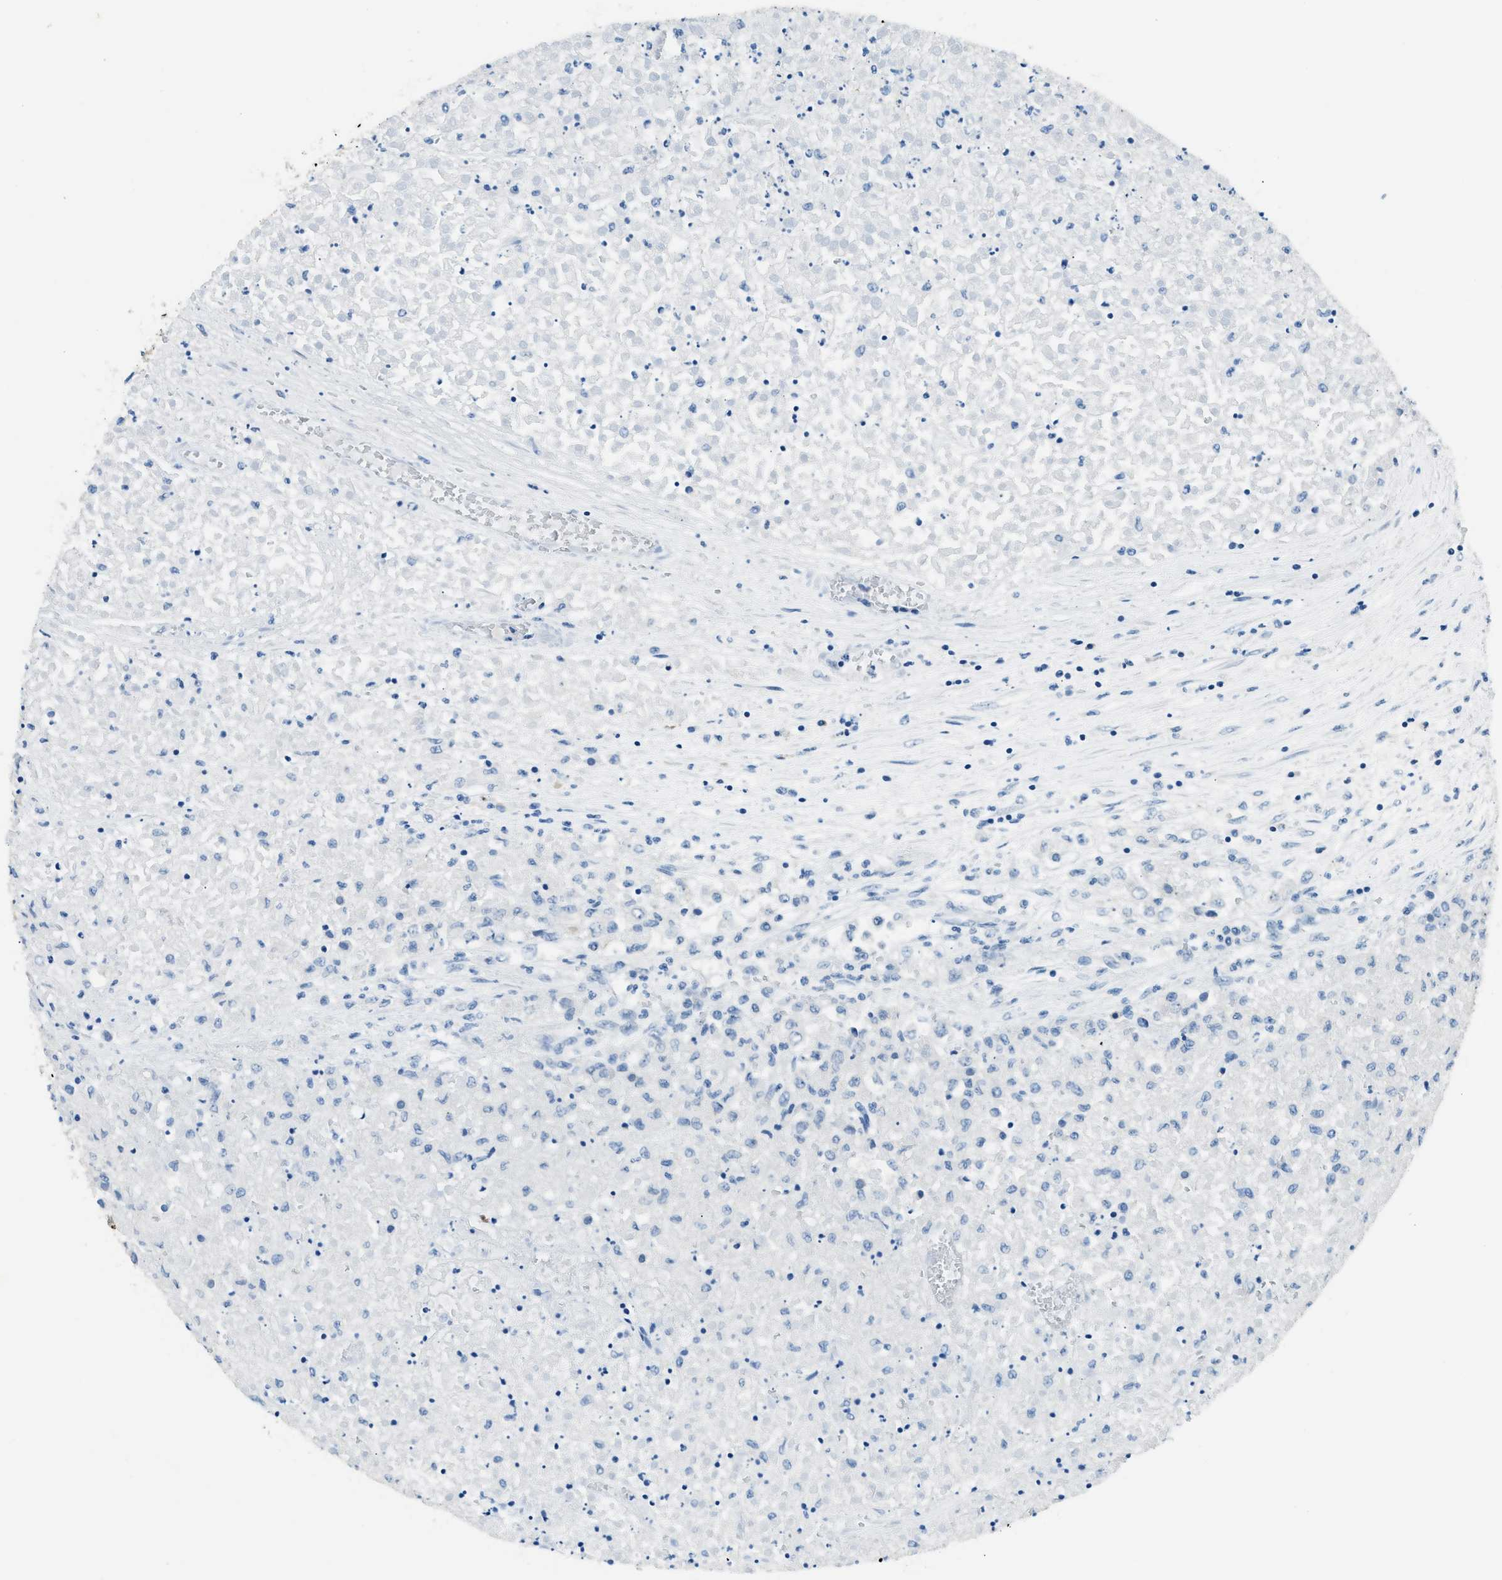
{"staining": {"intensity": "negative", "quantity": "none", "location": "none"}, "tissue": "renal cancer", "cell_type": "Tumor cells", "image_type": "cancer", "snomed": [{"axis": "morphology", "description": "Adenocarcinoma, NOS"}, {"axis": "topography", "description": "Kidney"}], "caption": "An immunohistochemistry (IHC) photomicrograph of renal cancer is shown. There is no staining in tumor cells of renal cancer.", "gene": "CFAP20", "patient": {"sex": "female", "age": 54}}